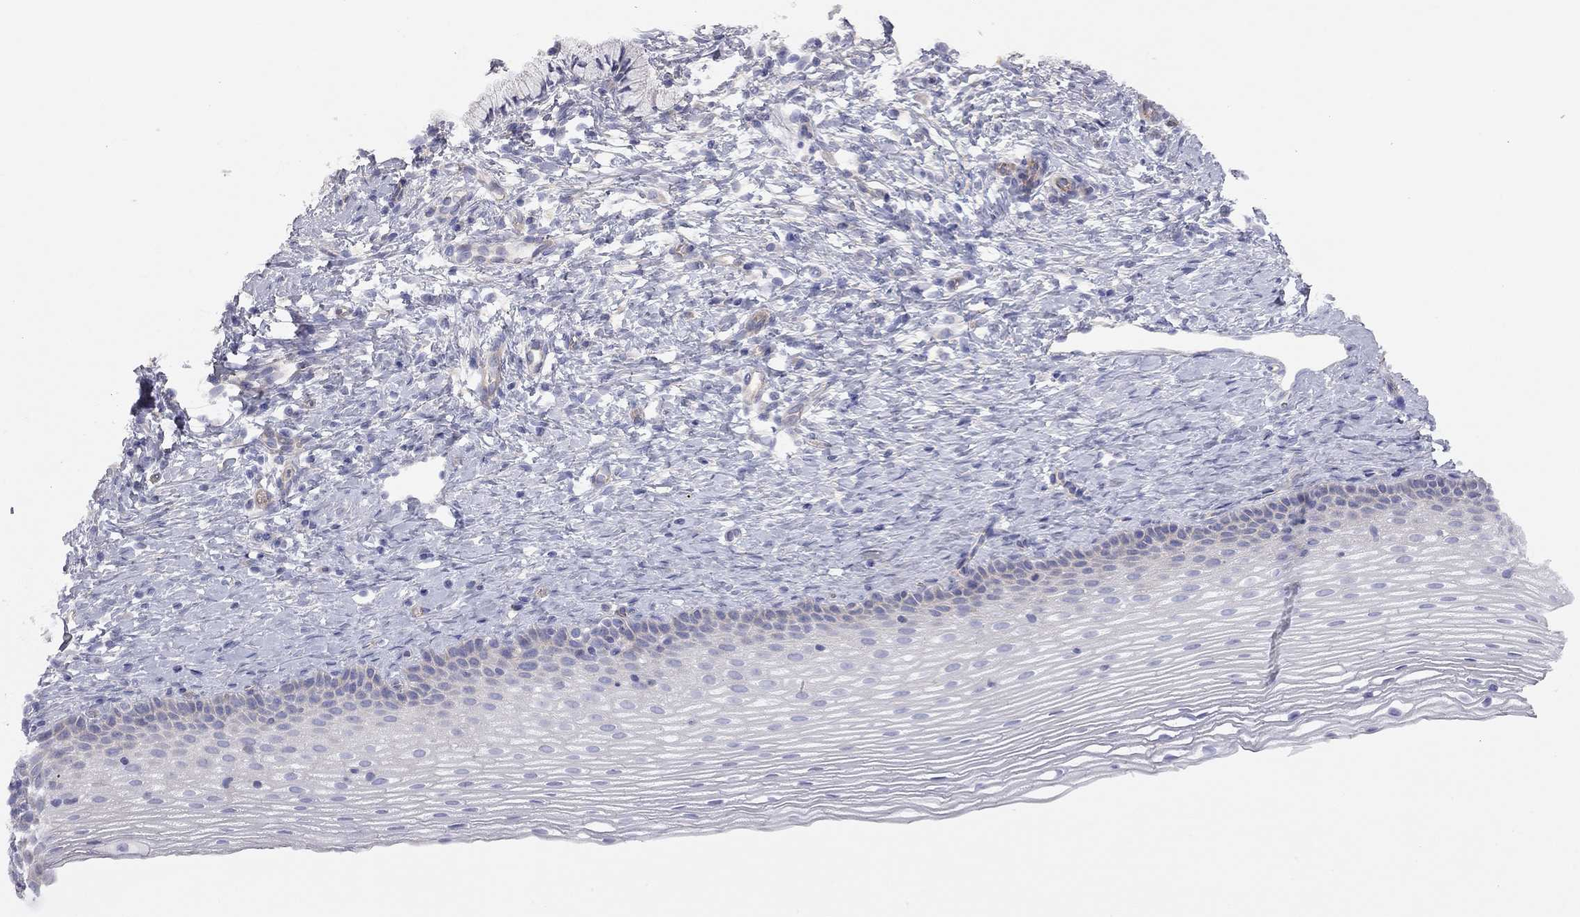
{"staining": {"intensity": "negative", "quantity": "none", "location": "none"}, "tissue": "cervix", "cell_type": "Glandular cells", "image_type": "normal", "snomed": [{"axis": "morphology", "description": "Normal tissue, NOS"}, {"axis": "topography", "description": "Cervix"}], "caption": "Protein analysis of normal cervix demonstrates no significant expression in glandular cells. (DAB immunohistochemistry (IHC) with hematoxylin counter stain).", "gene": "GPRC5B", "patient": {"sex": "female", "age": 39}}